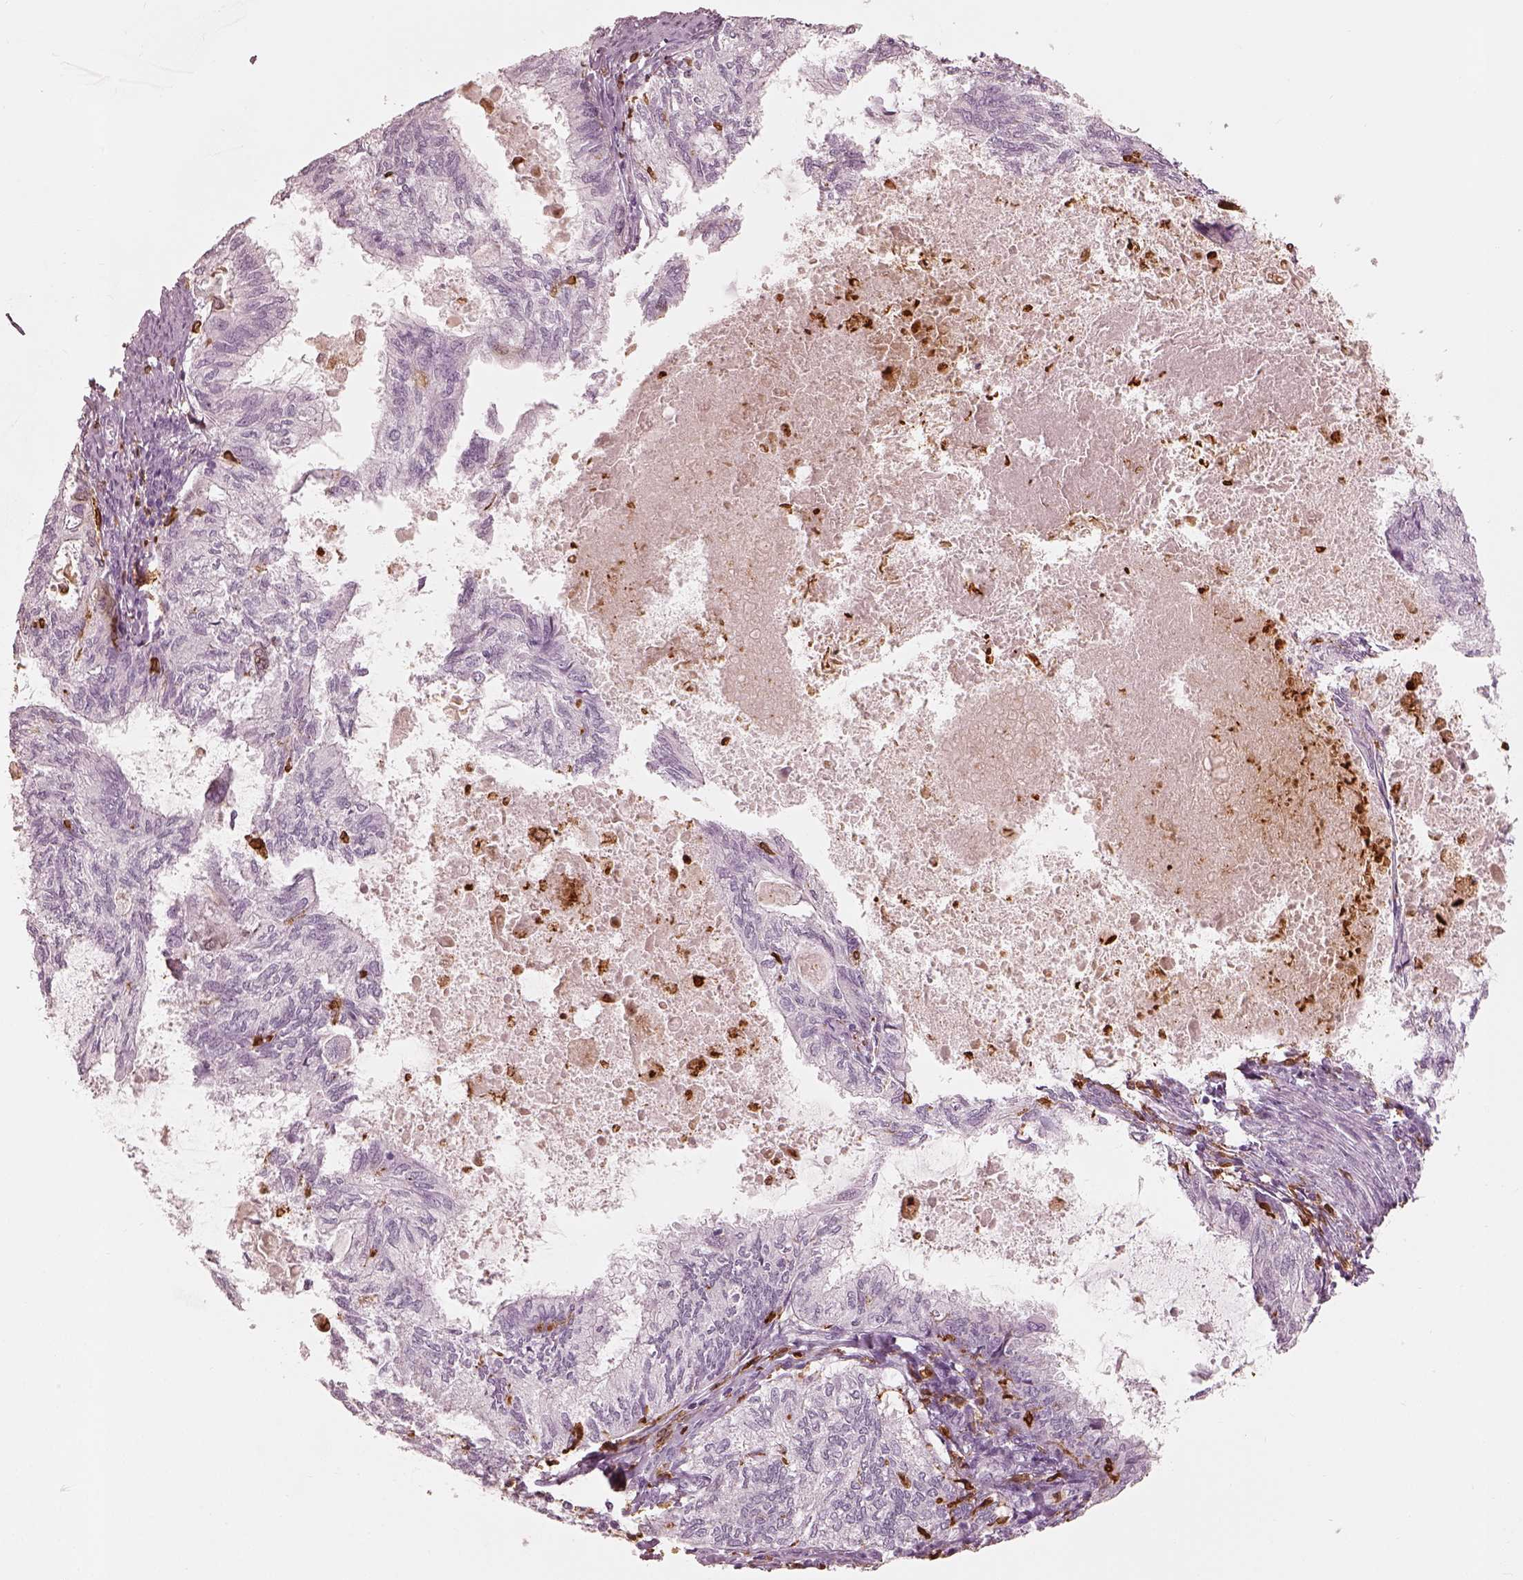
{"staining": {"intensity": "negative", "quantity": "none", "location": "none"}, "tissue": "endometrial cancer", "cell_type": "Tumor cells", "image_type": "cancer", "snomed": [{"axis": "morphology", "description": "Adenocarcinoma, NOS"}, {"axis": "topography", "description": "Endometrium"}], "caption": "DAB immunohistochemical staining of endometrial cancer displays no significant expression in tumor cells.", "gene": "ALOX5", "patient": {"sex": "female", "age": 86}}